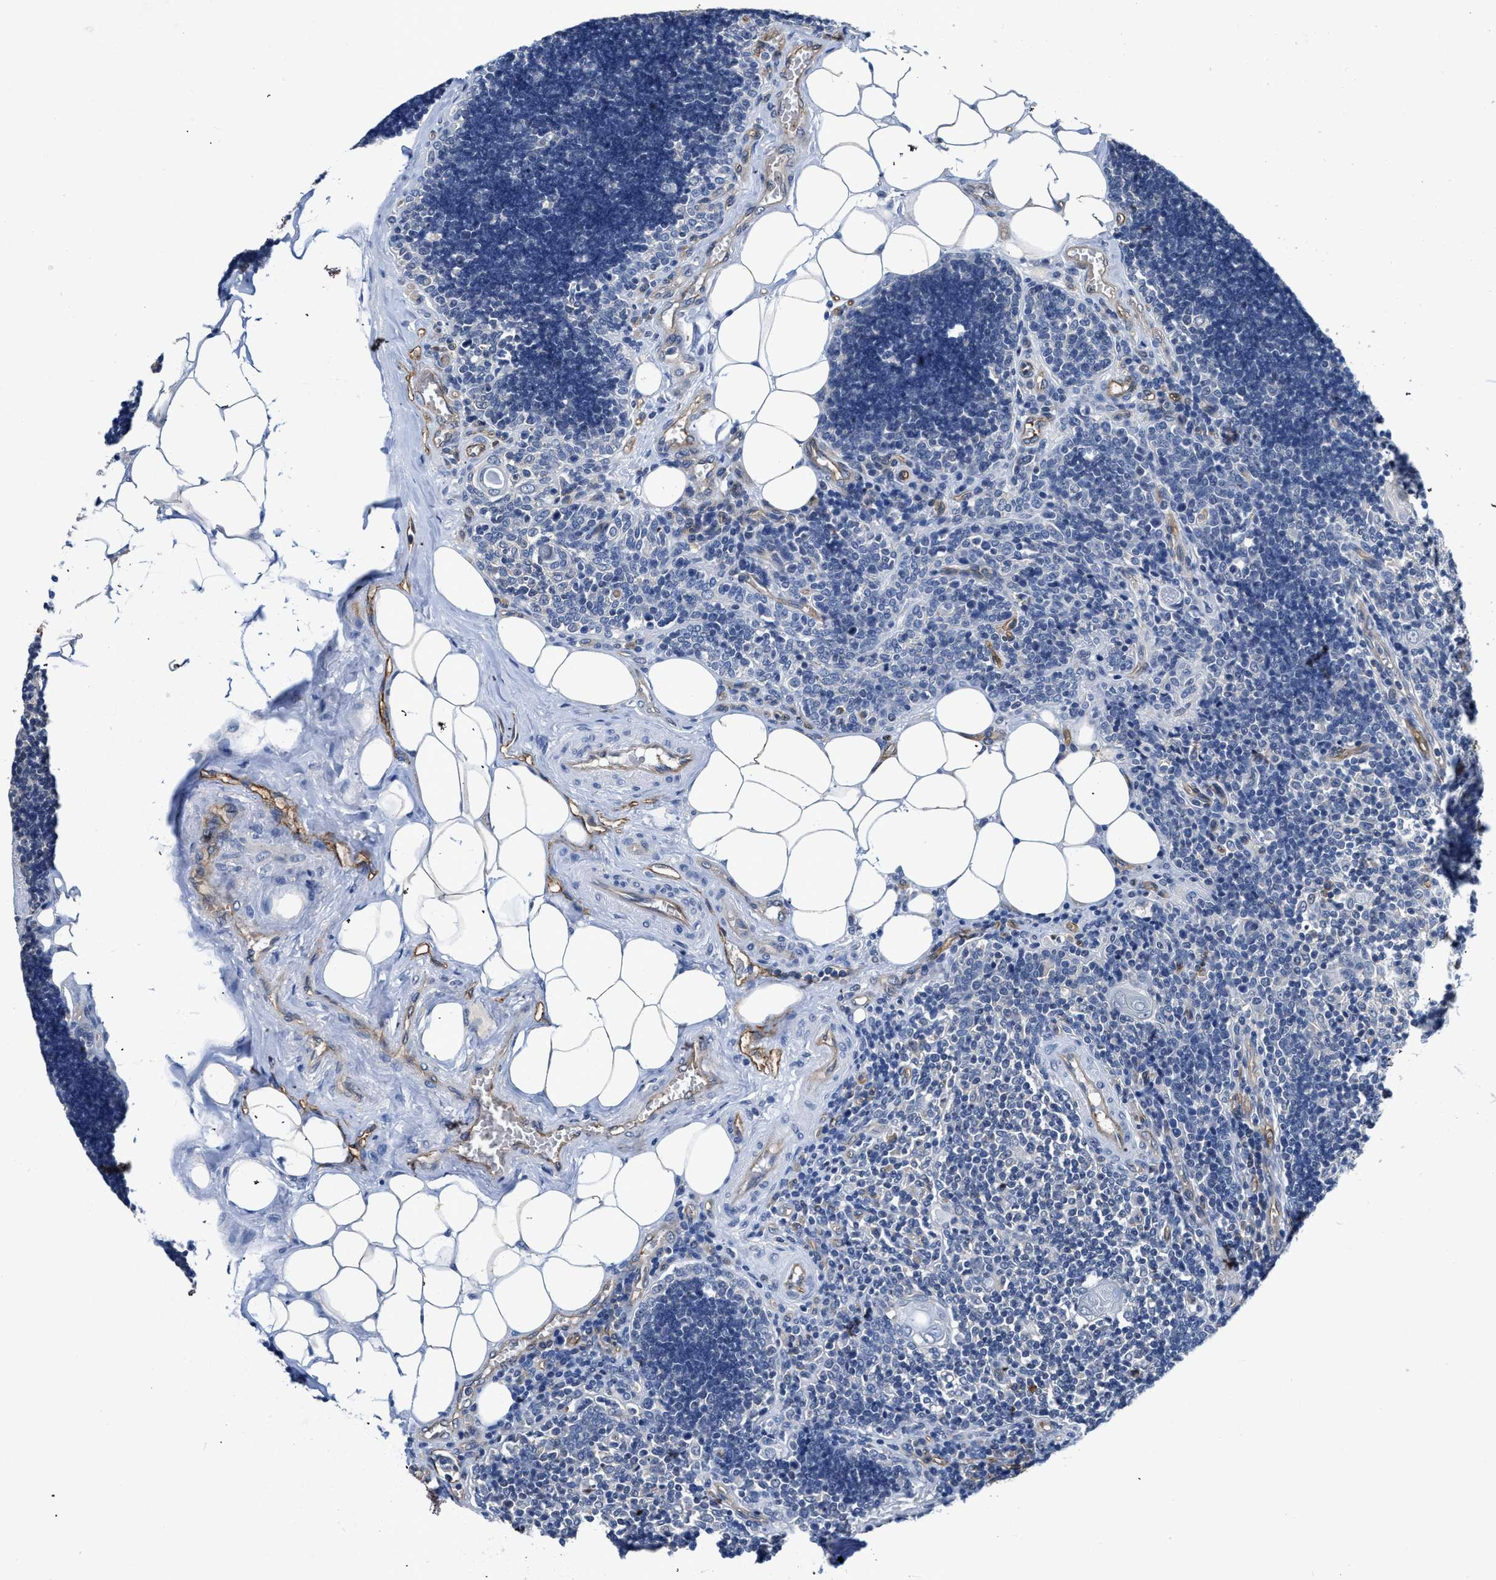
{"staining": {"intensity": "negative", "quantity": "none", "location": "none"}, "tissue": "lymph node", "cell_type": "Germinal center cells", "image_type": "normal", "snomed": [{"axis": "morphology", "description": "Normal tissue, NOS"}, {"axis": "topography", "description": "Lymph node"}], "caption": "Protein analysis of unremarkable lymph node shows no significant expression in germinal center cells. (IHC, brightfield microscopy, high magnification).", "gene": "C22orf42", "patient": {"sex": "male", "age": 33}}